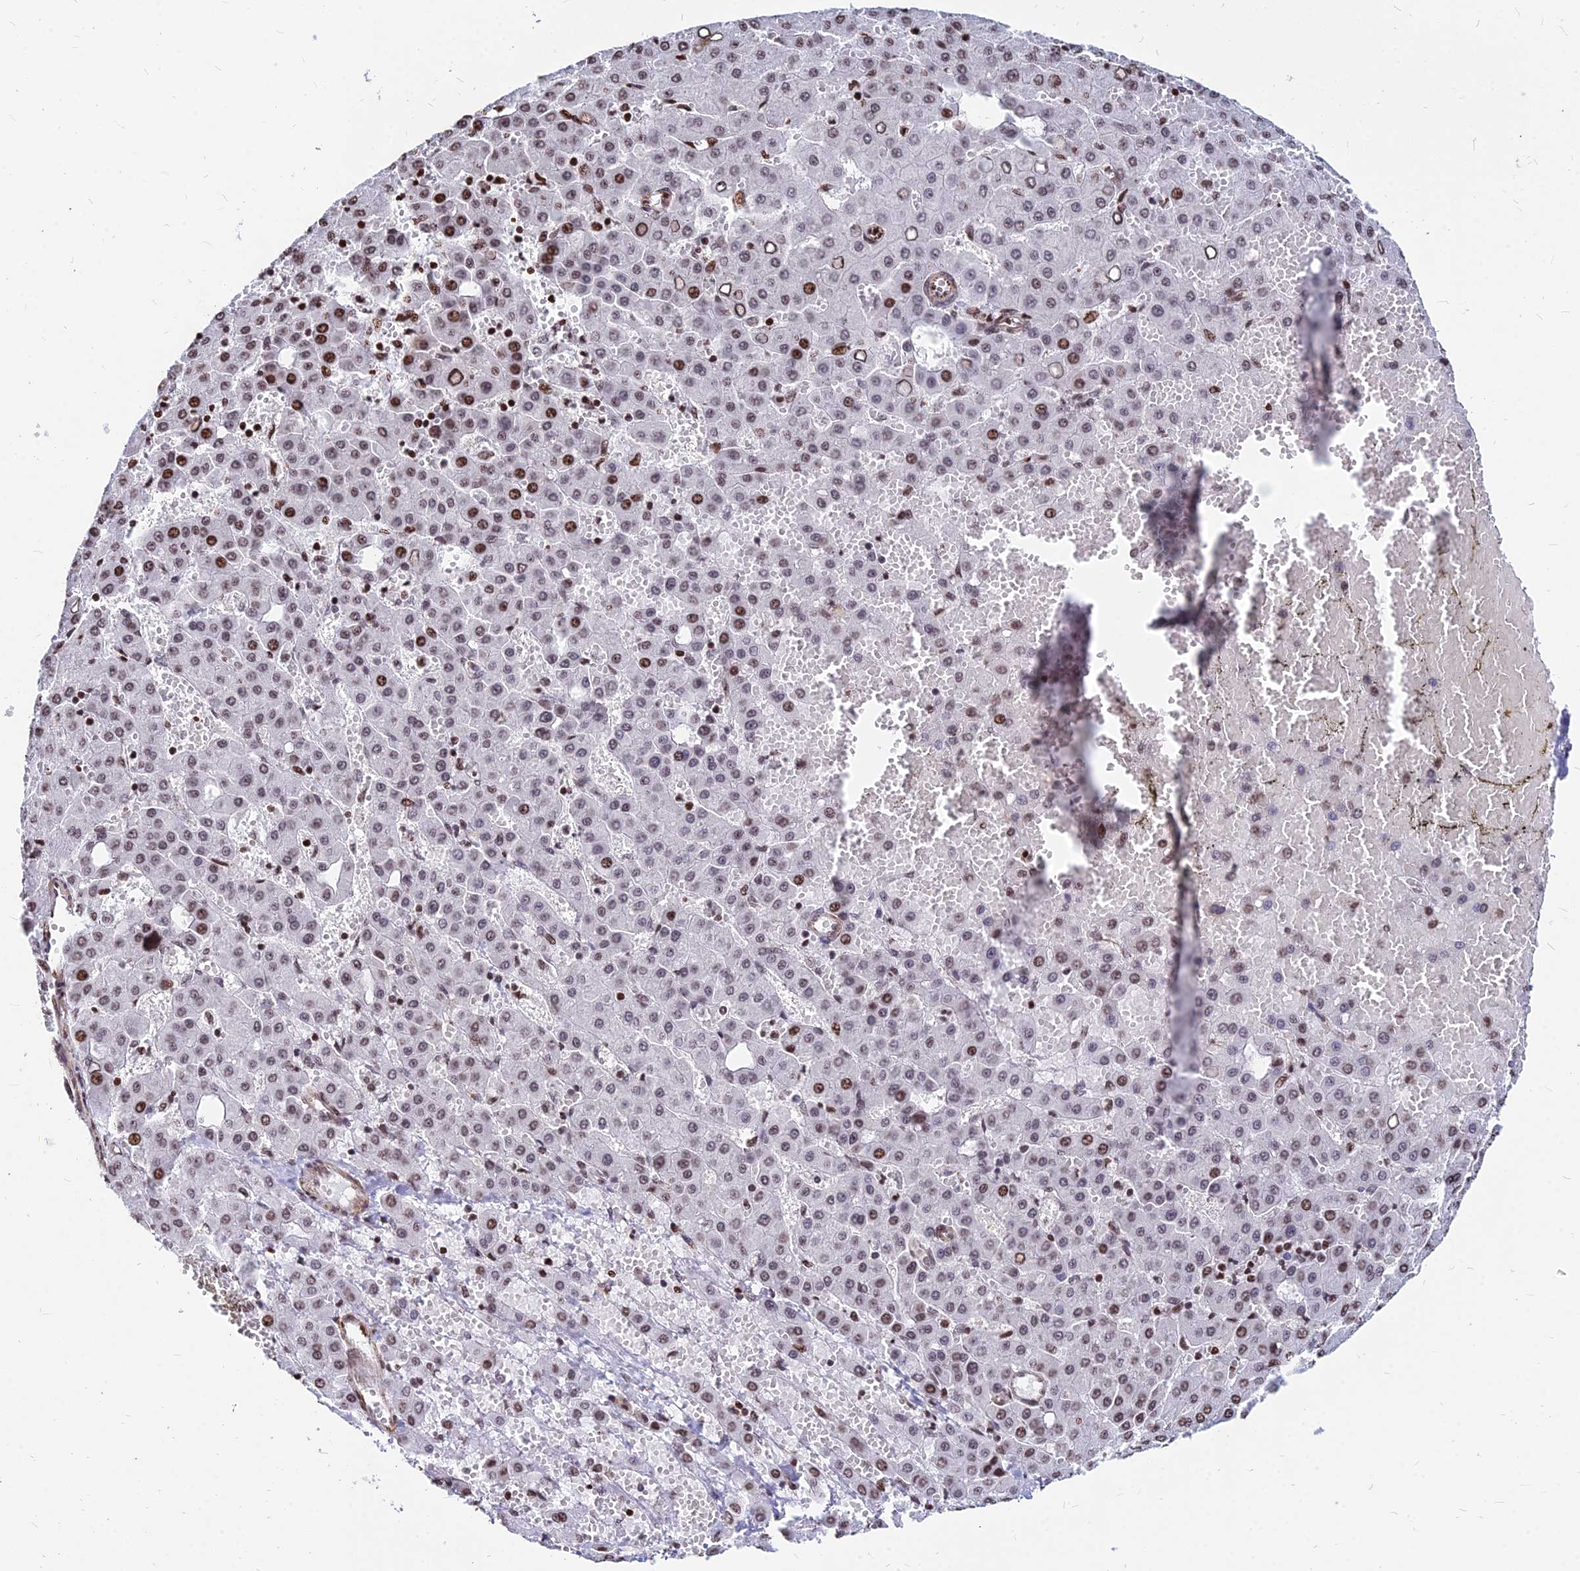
{"staining": {"intensity": "moderate", "quantity": "<25%", "location": "nuclear"}, "tissue": "liver cancer", "cell_type": "Tumor cells", "image_type": "cancer", "snomed": [{"axis": "morphology", "description": "Carcinoma, Hepatocellular, NOS"}, {"axis": "topography", "description": "Liver"}], "caption": "A brown stain shows moderate nuclear expression of a protein in human hepatocellular carcinoma (liver) tumor cells. (DAB (3,3'-diaminobenzidine) = brown stain, brightfield microscopy at high magnification).", "gene": "NYAP2", "patient": {"sex": "male", "age": 47}}